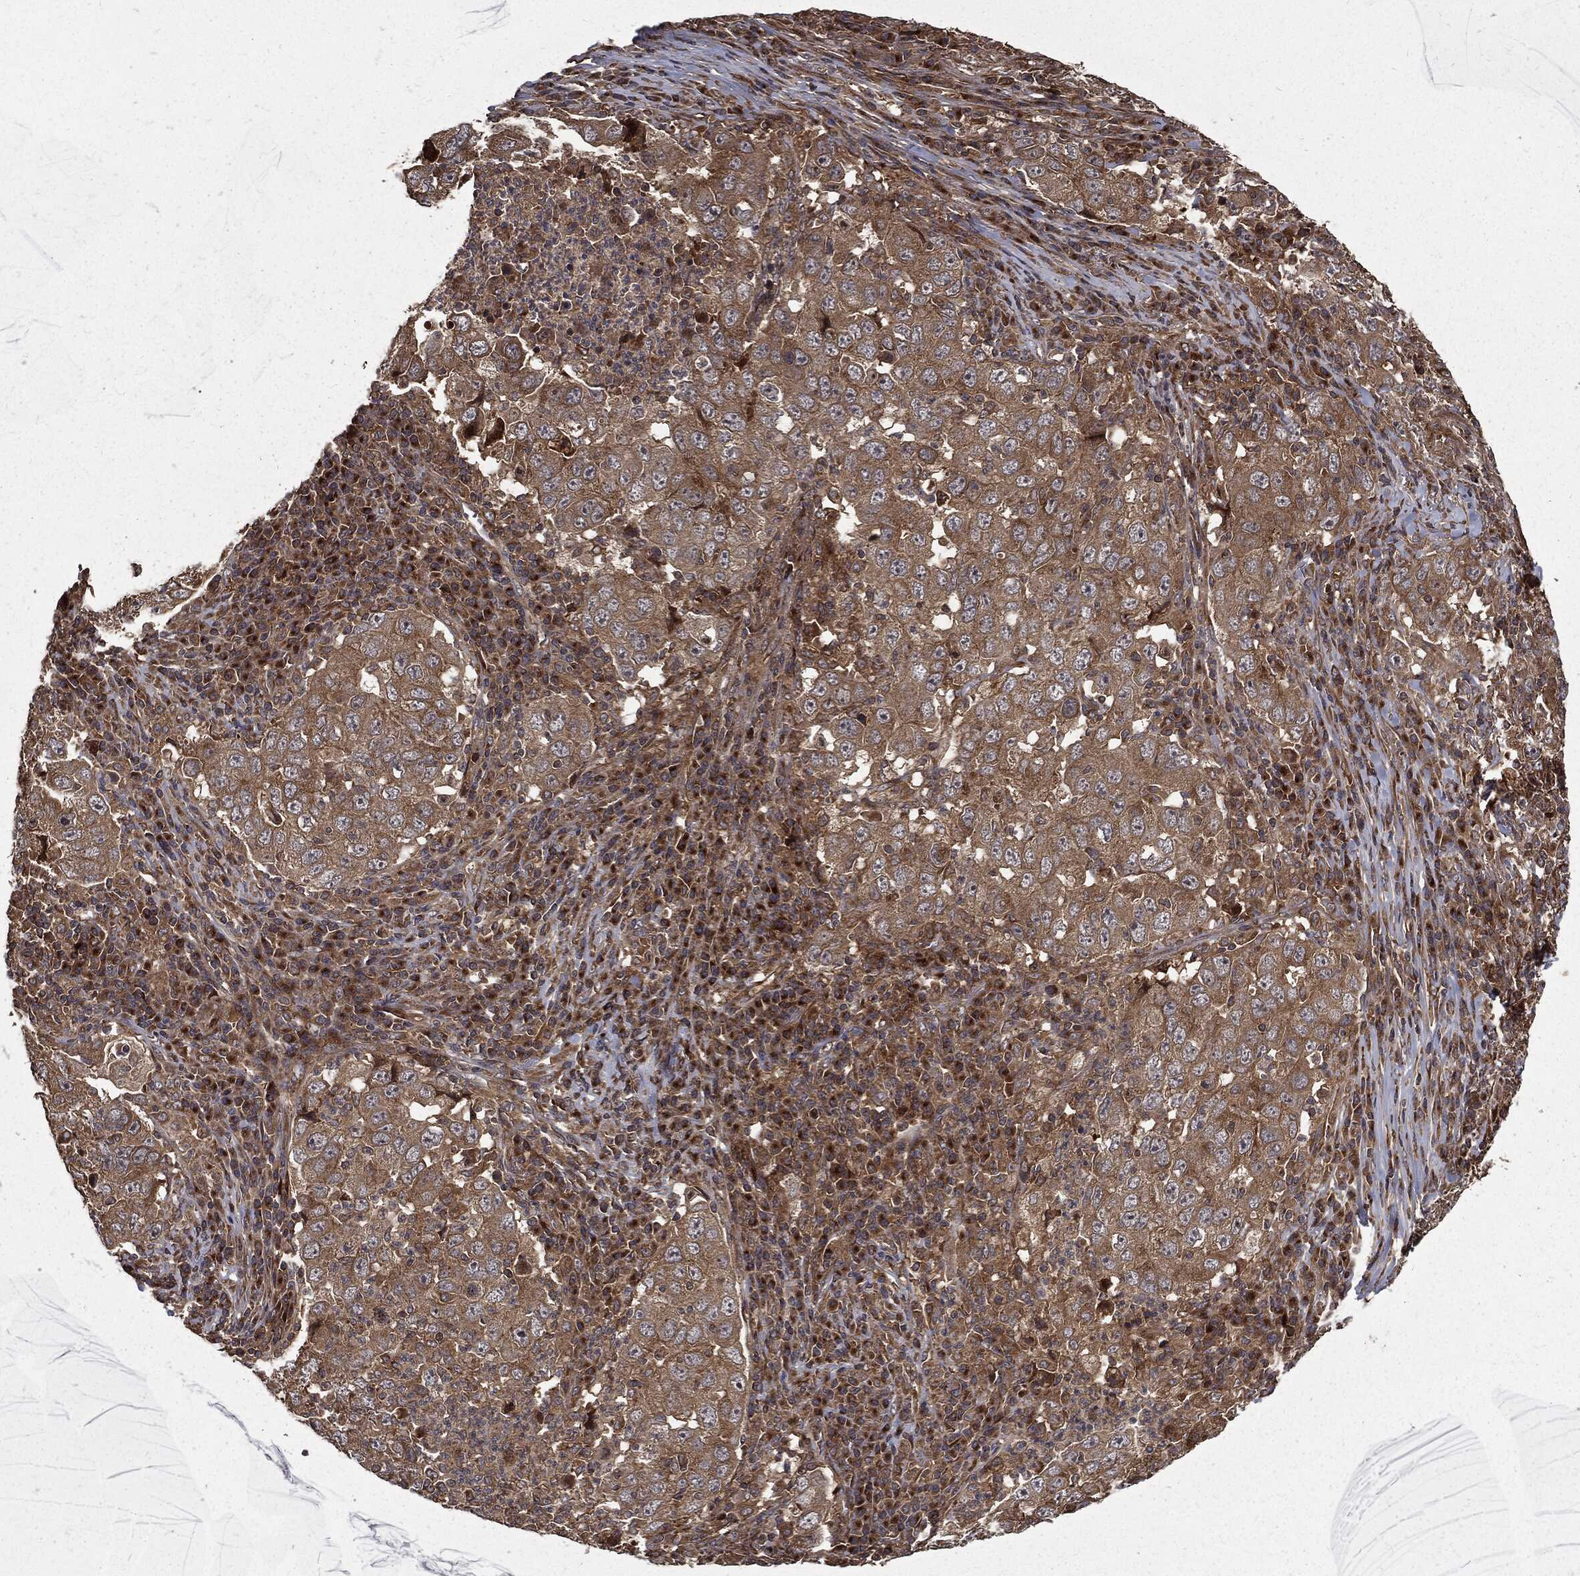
{"staining": {"intensity": "moderate", "quantity": ">75%", "location": "cytoplasmic/membranous"}, "tissue": "lung cancer", "cell_type": "Tumor cells", "image_type": "cancer", "snomed": [{"axis": "morphology", "description": "Adenocarcinoma, NOS"}, {"axis": "topography", "description": "Lung"}], "caption": "Lung cancer tissue shows moderate cytoplasmic/membranous expression in approximately >75% of tumor cells (Stains: DAB in brown, nuclei in blue, Microscopy: brightfield microscopy at high magnification).", "gene": "HTT", "patient": {"sex": "male", "age": 73}}